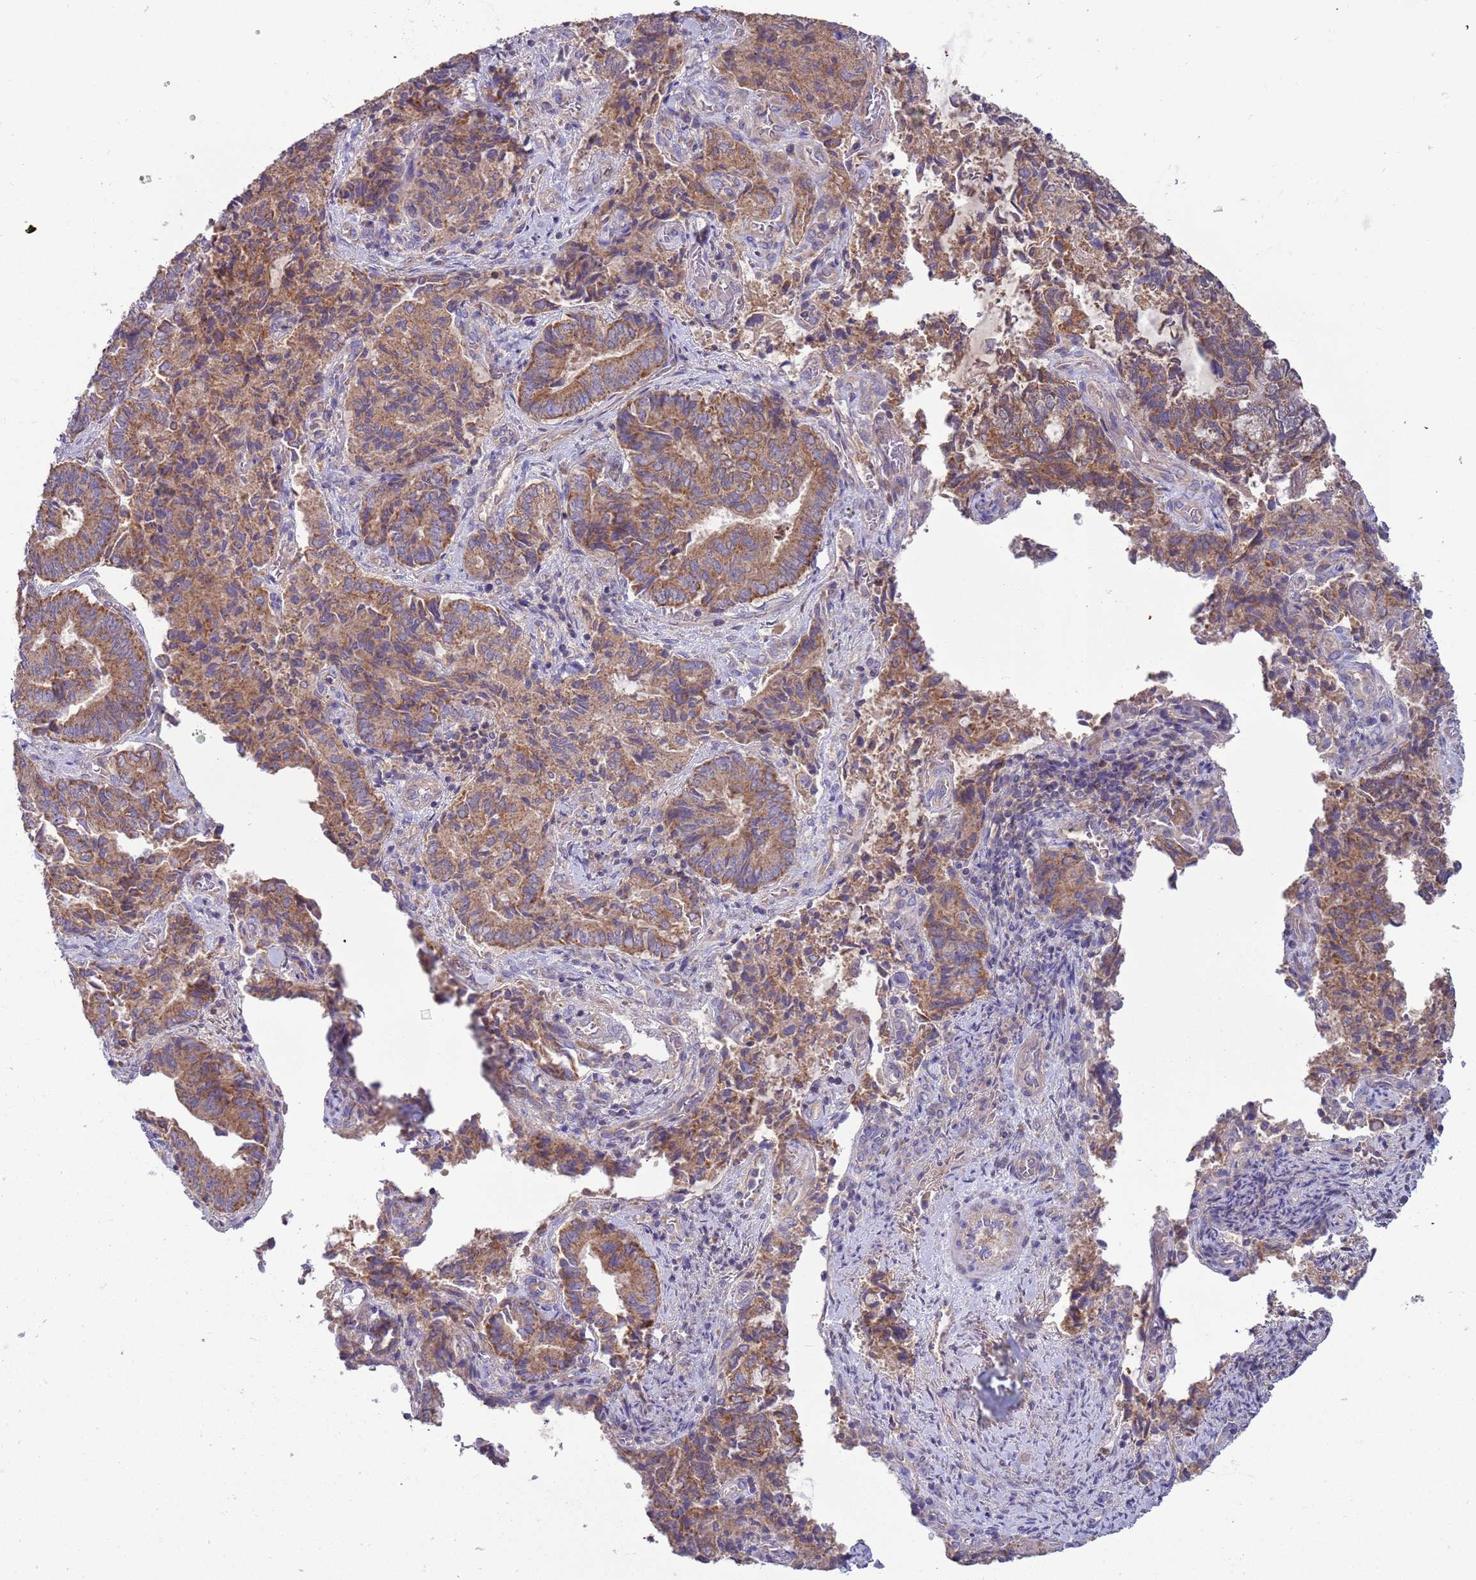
{"staining": {"intensity": "moderate", "quantity": ">75%", "location": "cytoplasmic/membranous"}, "tissue": "endometrial cancer", "cell_type": "Tumor cells", "image_type": "cancer", "snomed": [{"axis": "morphology", "description": "Adenocarcinoma, NOS"}, {"axis": "topography", "description": "Endometrium"}], "caption": "Human endometrial cancer stained with a brown dye shows moderate cytoplasmic/membranous positive expression in about >75% of tumor cells.", "gene": "UQCRQ", "patient": {"sex": "female", "age": 80}}